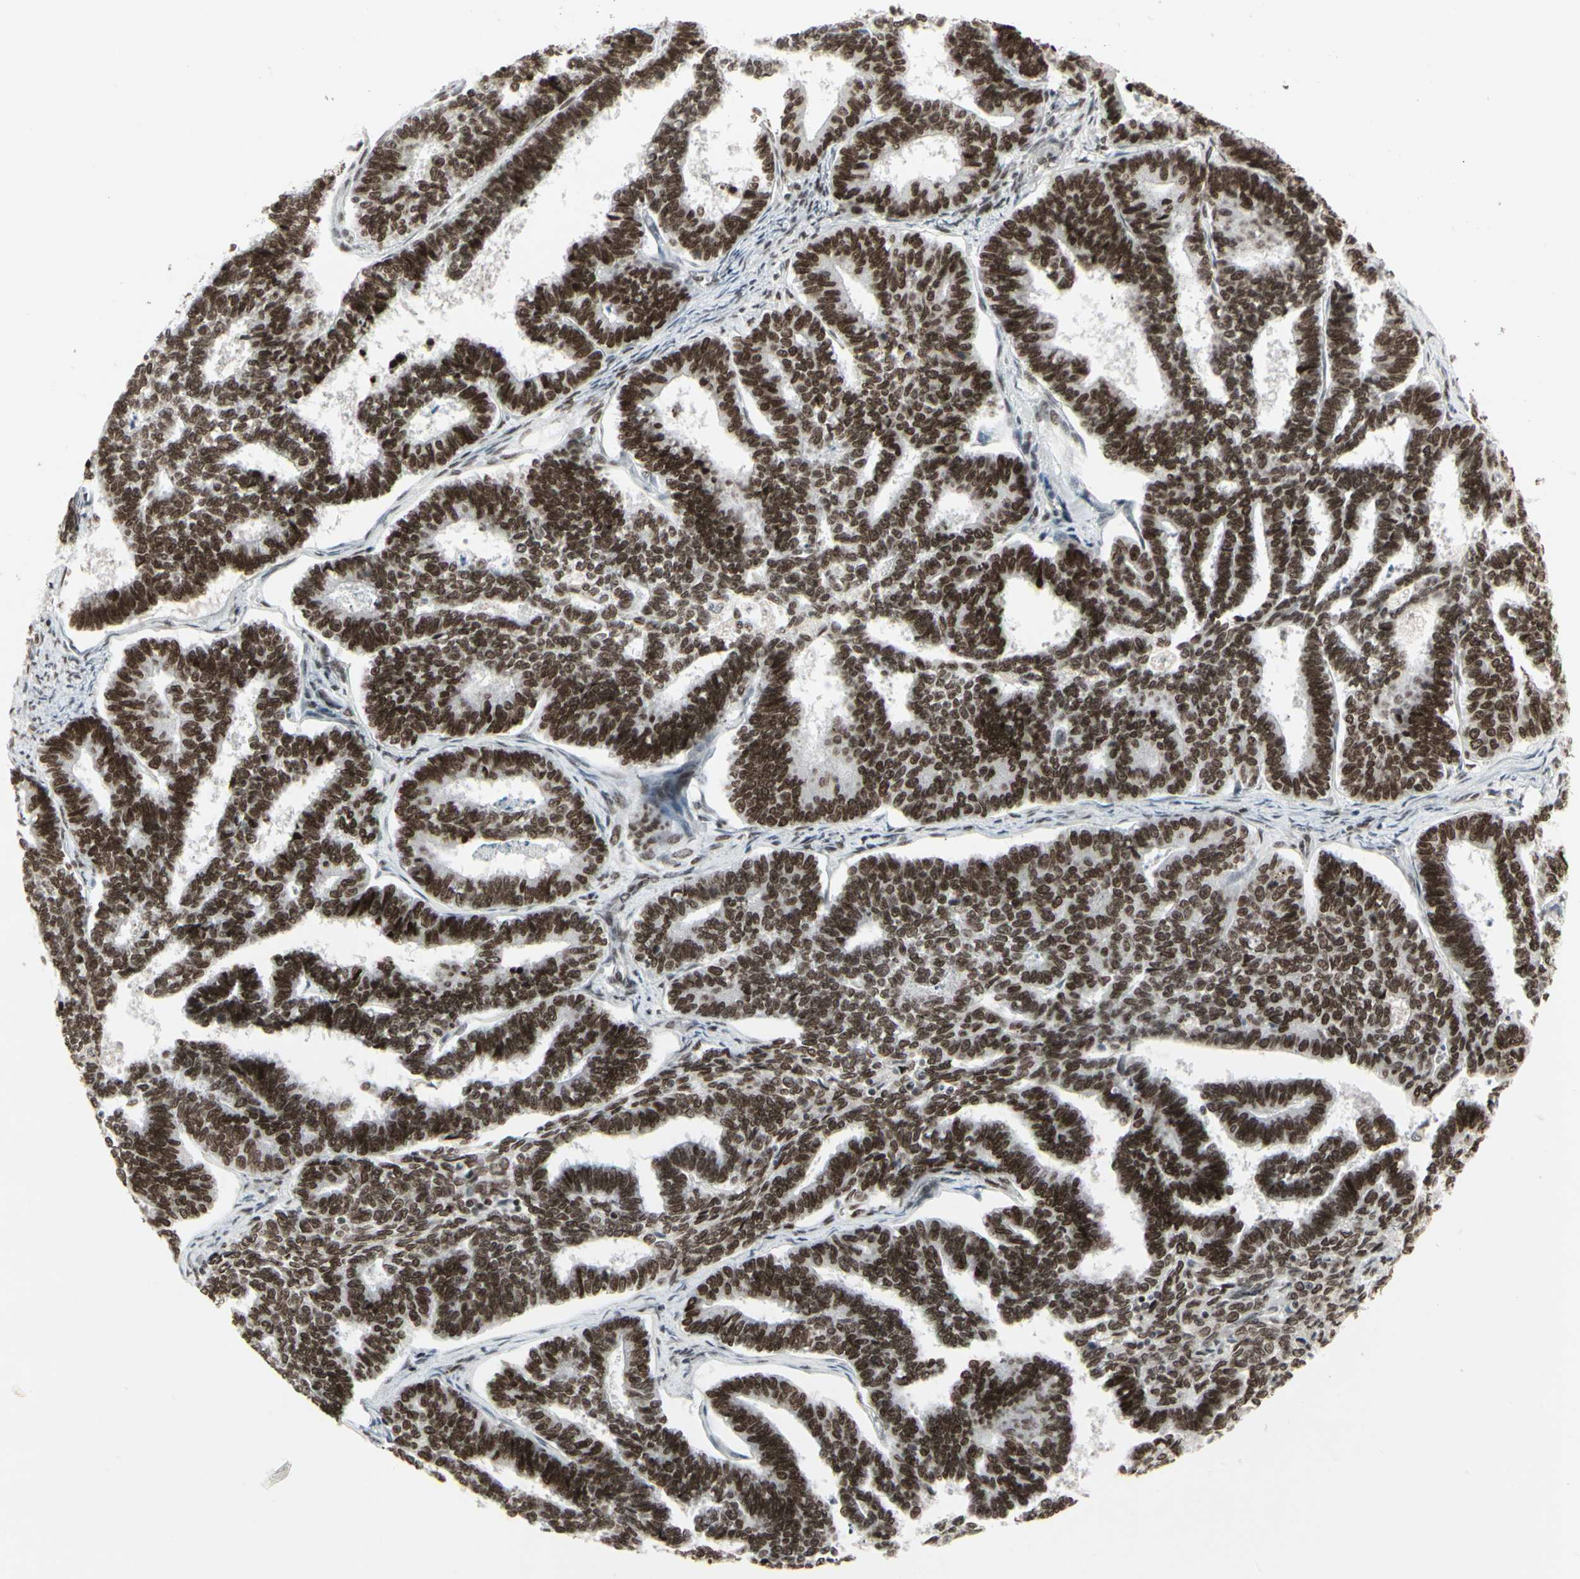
{"staining": {"intensity": "strong", "quantity": ">75%", "location": "nuclear"}, "tissue": "endometrial cancer", "cell_type": "Tumor cells", "image_type": "cancer", "snomed": [{"axis": "morphology", "description": "Adenocarcinoma, NOS"}, {"axis": "topography", "description": "Endometrium"}], "caption": "Protein staining reveals strong nuclear staining in approximately >75% of tumor cells in endometrial adenocarcinoma. (DAB (3,3'-diaminobenzidine) = brown stain, brightfield microscopy at high magnification).", "gene": "HMG20A", "patient": {"sex": "female", "age": 70}}